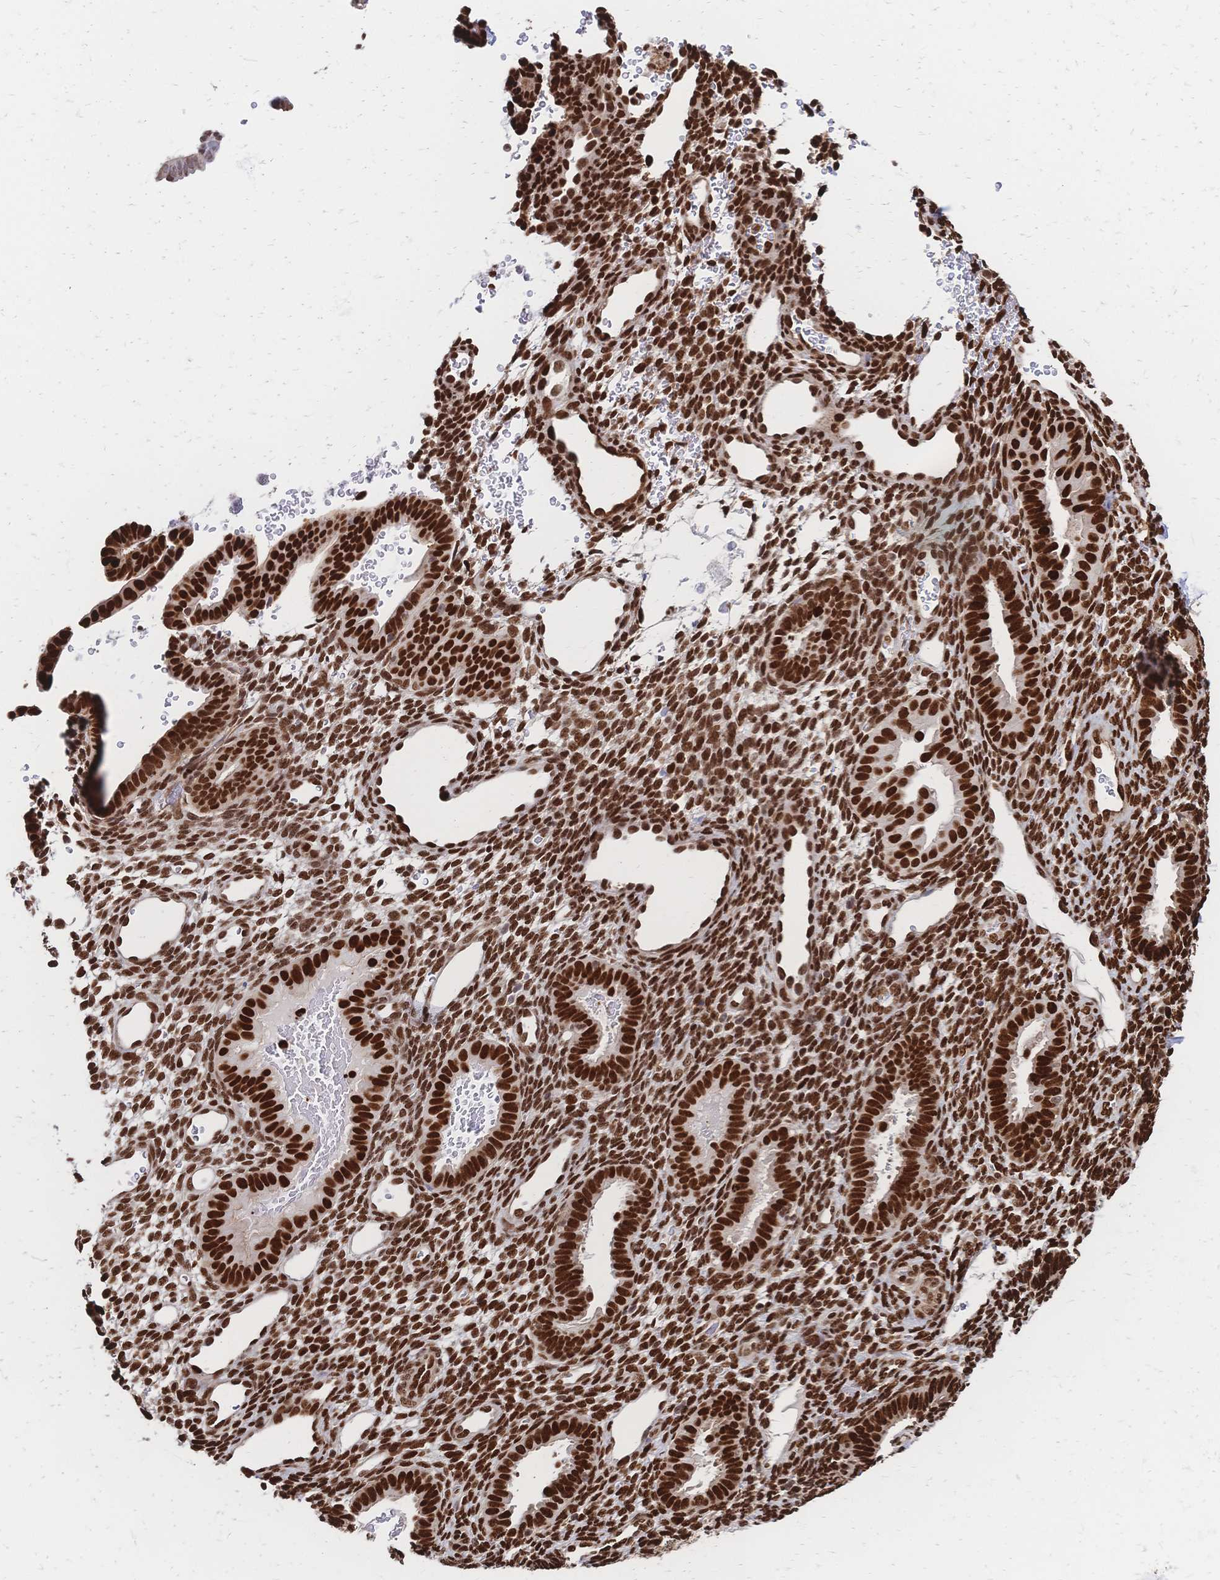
{"staining": {"intensity": "strong", "quantity": ">75%", "location": "nuclear"}, "tissue": "endometrium", "cell_type": "Cells in endometrial stroma", "image_type": "normal", "snomed": [{"axis": "morphology", "description": "Normal tissue, NOS"}, {"axis": "topography", "description": "Endometrium"}], "caption": "Approximately >75% of cells in endometrial stroma in benign endometrium exhibit strong nuclear protein positivity as visualized by brown immunohistochemical staining.", "gene": "HDGF", "patient": {"sex": "female", "age": 34}}